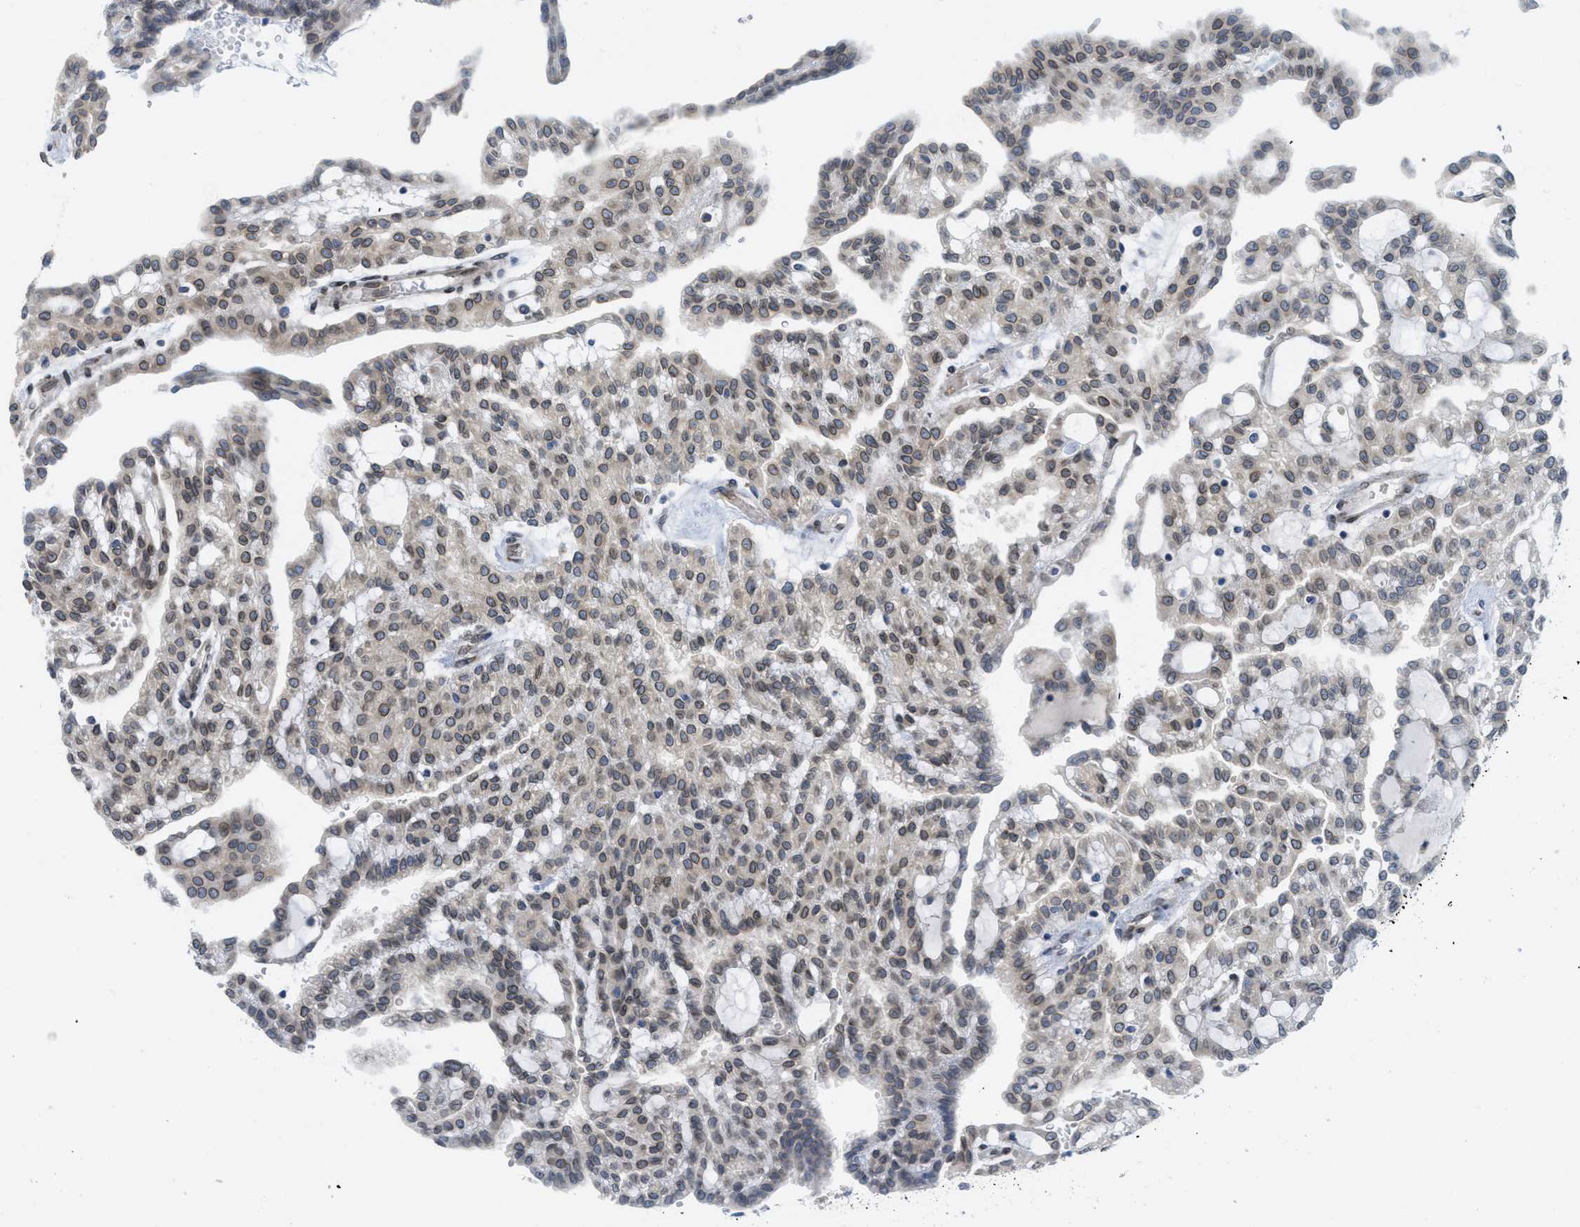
{"staining": {"intensity": "moderate", "quantity": "25%-75%", "location": "cytoplasmic/membranous,nuclear"}, "tissue": "renal cancer", "cell_type": "Tumor cells", "image_type": "cancer", "snomed": [{"axis": "morphology", "description": "Adenocarcinoma, NOS"}, {"axis": "topography", "description": "Kidney"}], "caption": "Immunohistochemistry (IHC) micrograph of human renal cancer (adenocarcinoma) stained for a protein (brown), which exhibits medium levels of moderate cytoplasmic/membranous and nuclear staining in approximately 25%-75% of tumor cells.", "gene": "EIF2AK3", "patient": {"sex": "male", "age": 63}}